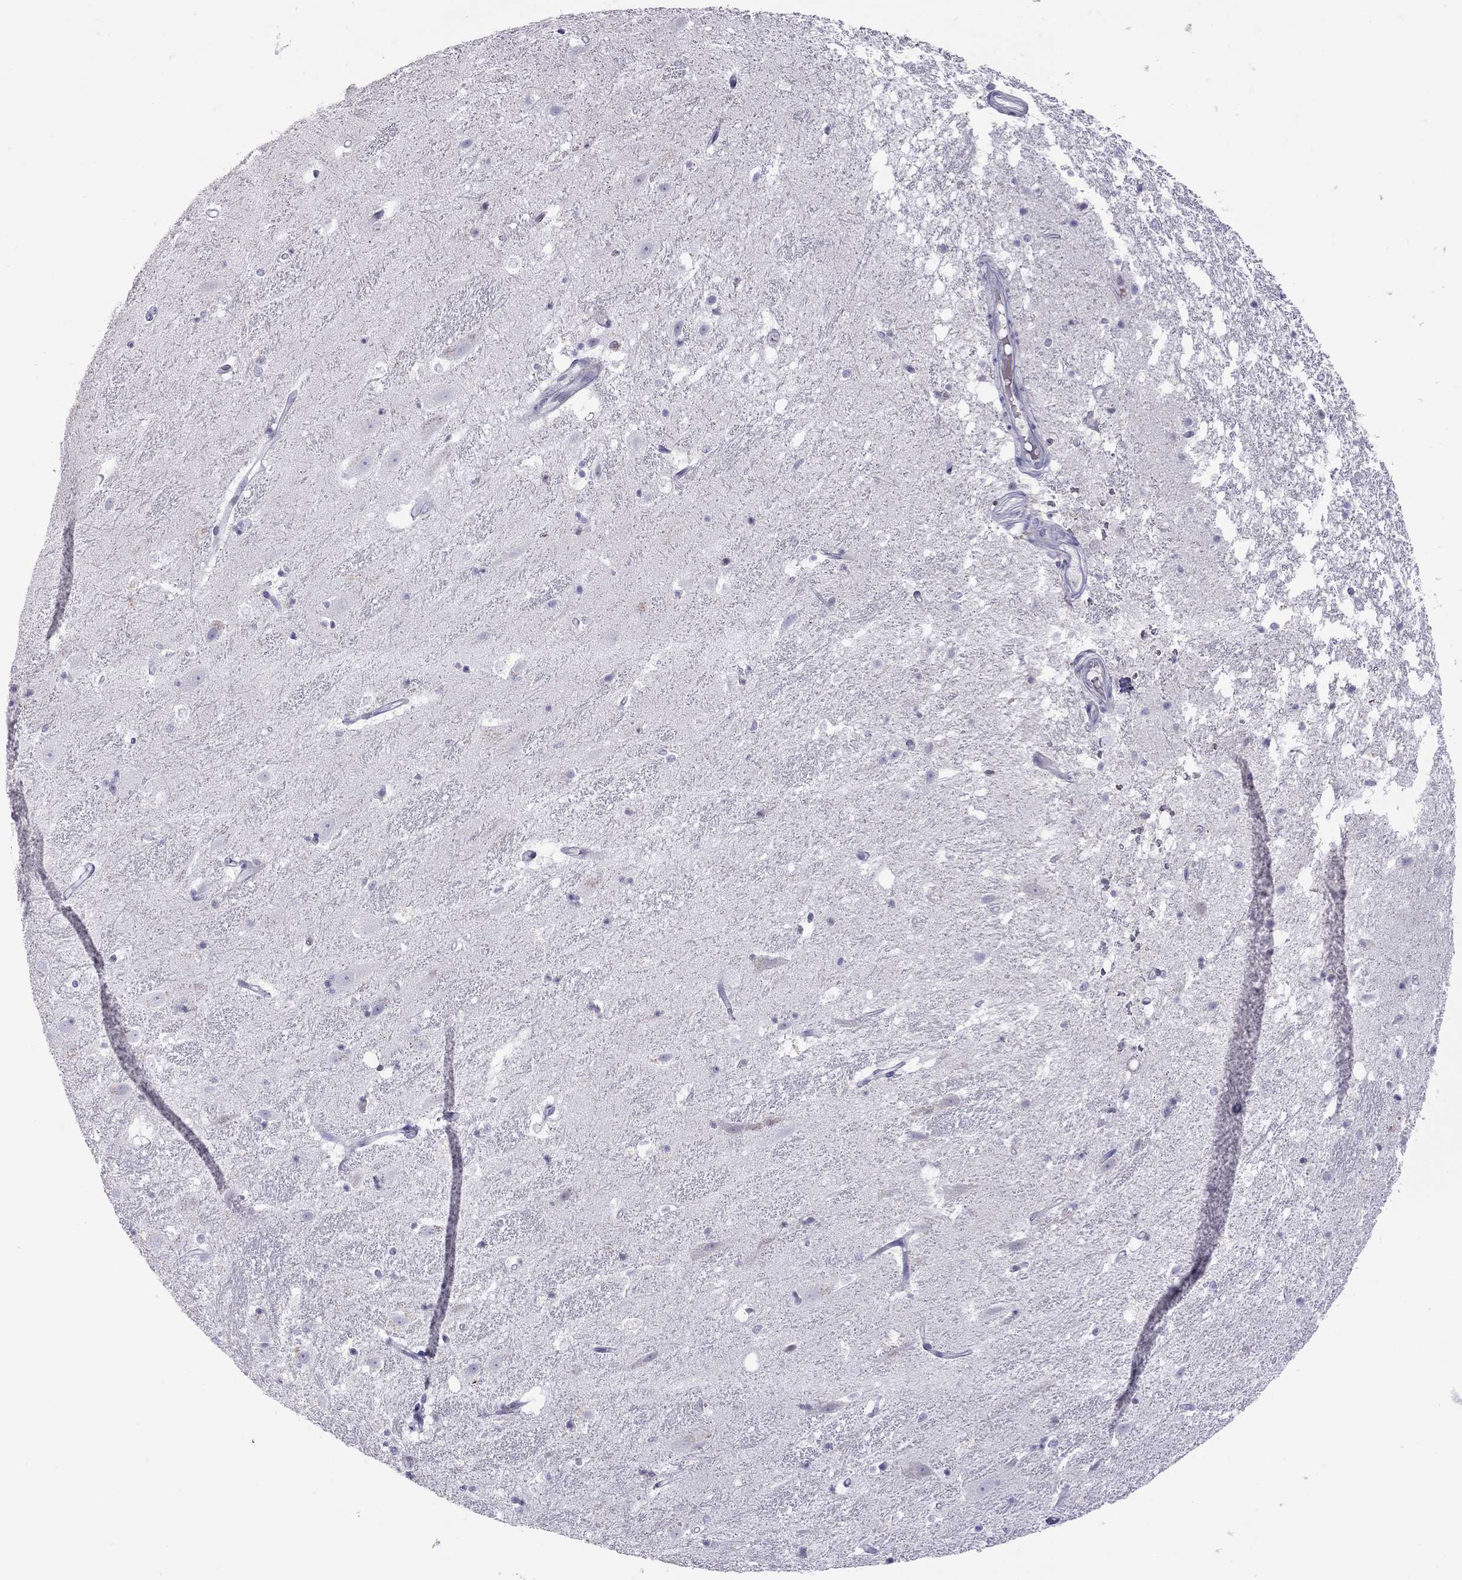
{"staining": {"intensity": "negative", "quantity": "none", "location": "none"}, "tissue": "hippocampus", "cell_type": "Glial cells", "image_type": "normal", "snomed": [{"axis": "morphology", "description": "Normal tissue, NOS"}, {"axis": "topography", "description": "Hippocampus"}], "caption": "DAB immunohistochemical staining of unremarkable hippocampus exhibits no significant positivity in glial cells.", "gene": "MUC16", "patient": {"sex": "male", "age": 49}}